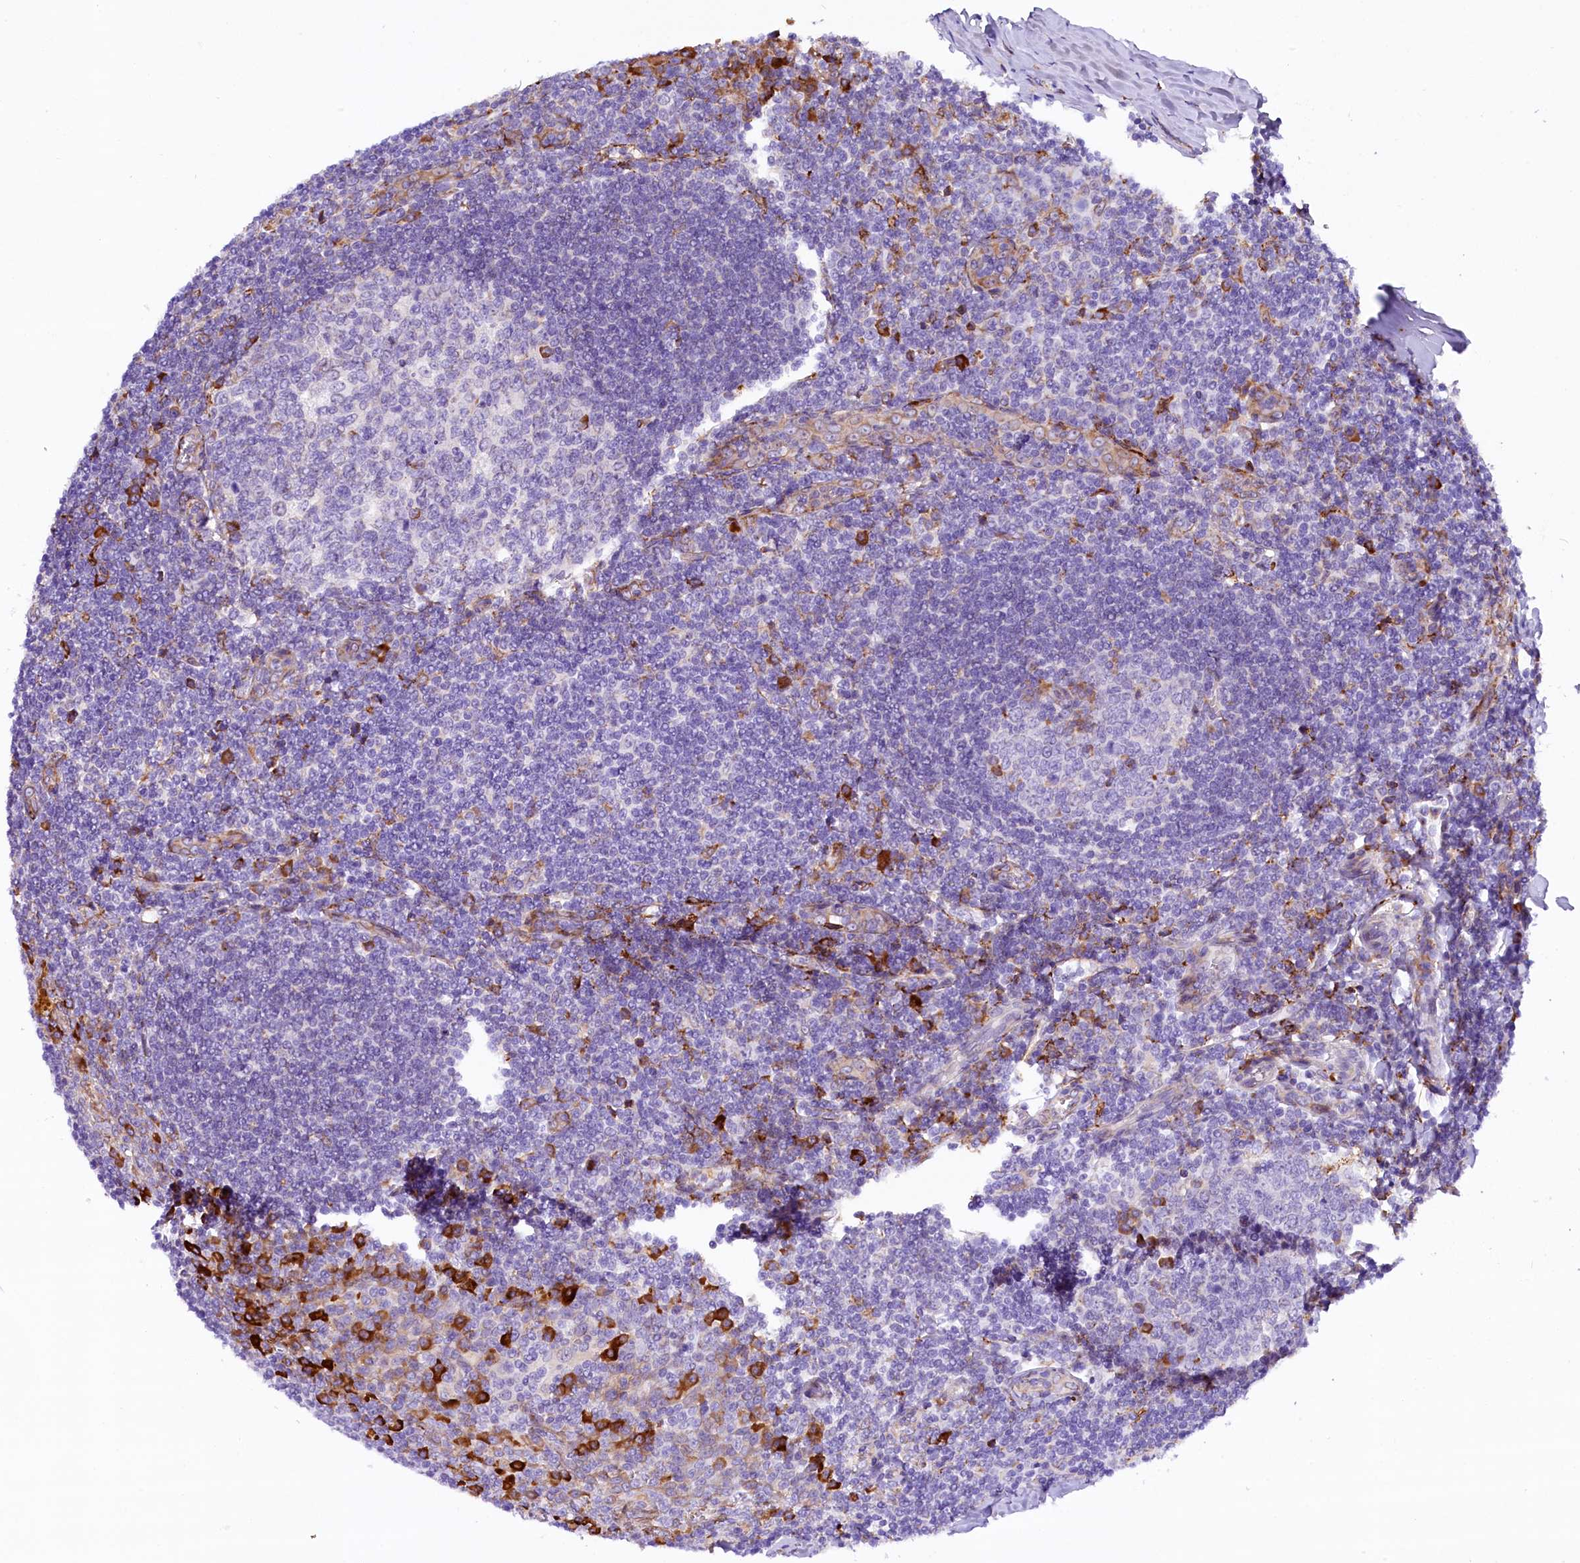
{"staining": {"intensity": "moderate", "quantity": "<25%", "location": "cytoplasmic/membranous"}, "tissue": "tonsil", "cell_type": "Germinal center cells", "image_type": "normal", "snomed": [{"axis": "morphology", "description": "Normal tissue, NOS"}, {"axis": "topography", "description": "Tonsil"}], "caption": "Protein analysis of unremarkable tonsil shows moderate cytoplasmic/membranous staining in approximately <25% of germinal center cells.", "gene": "CMTR2", "patient": {"sex": "male", "age": 27}}